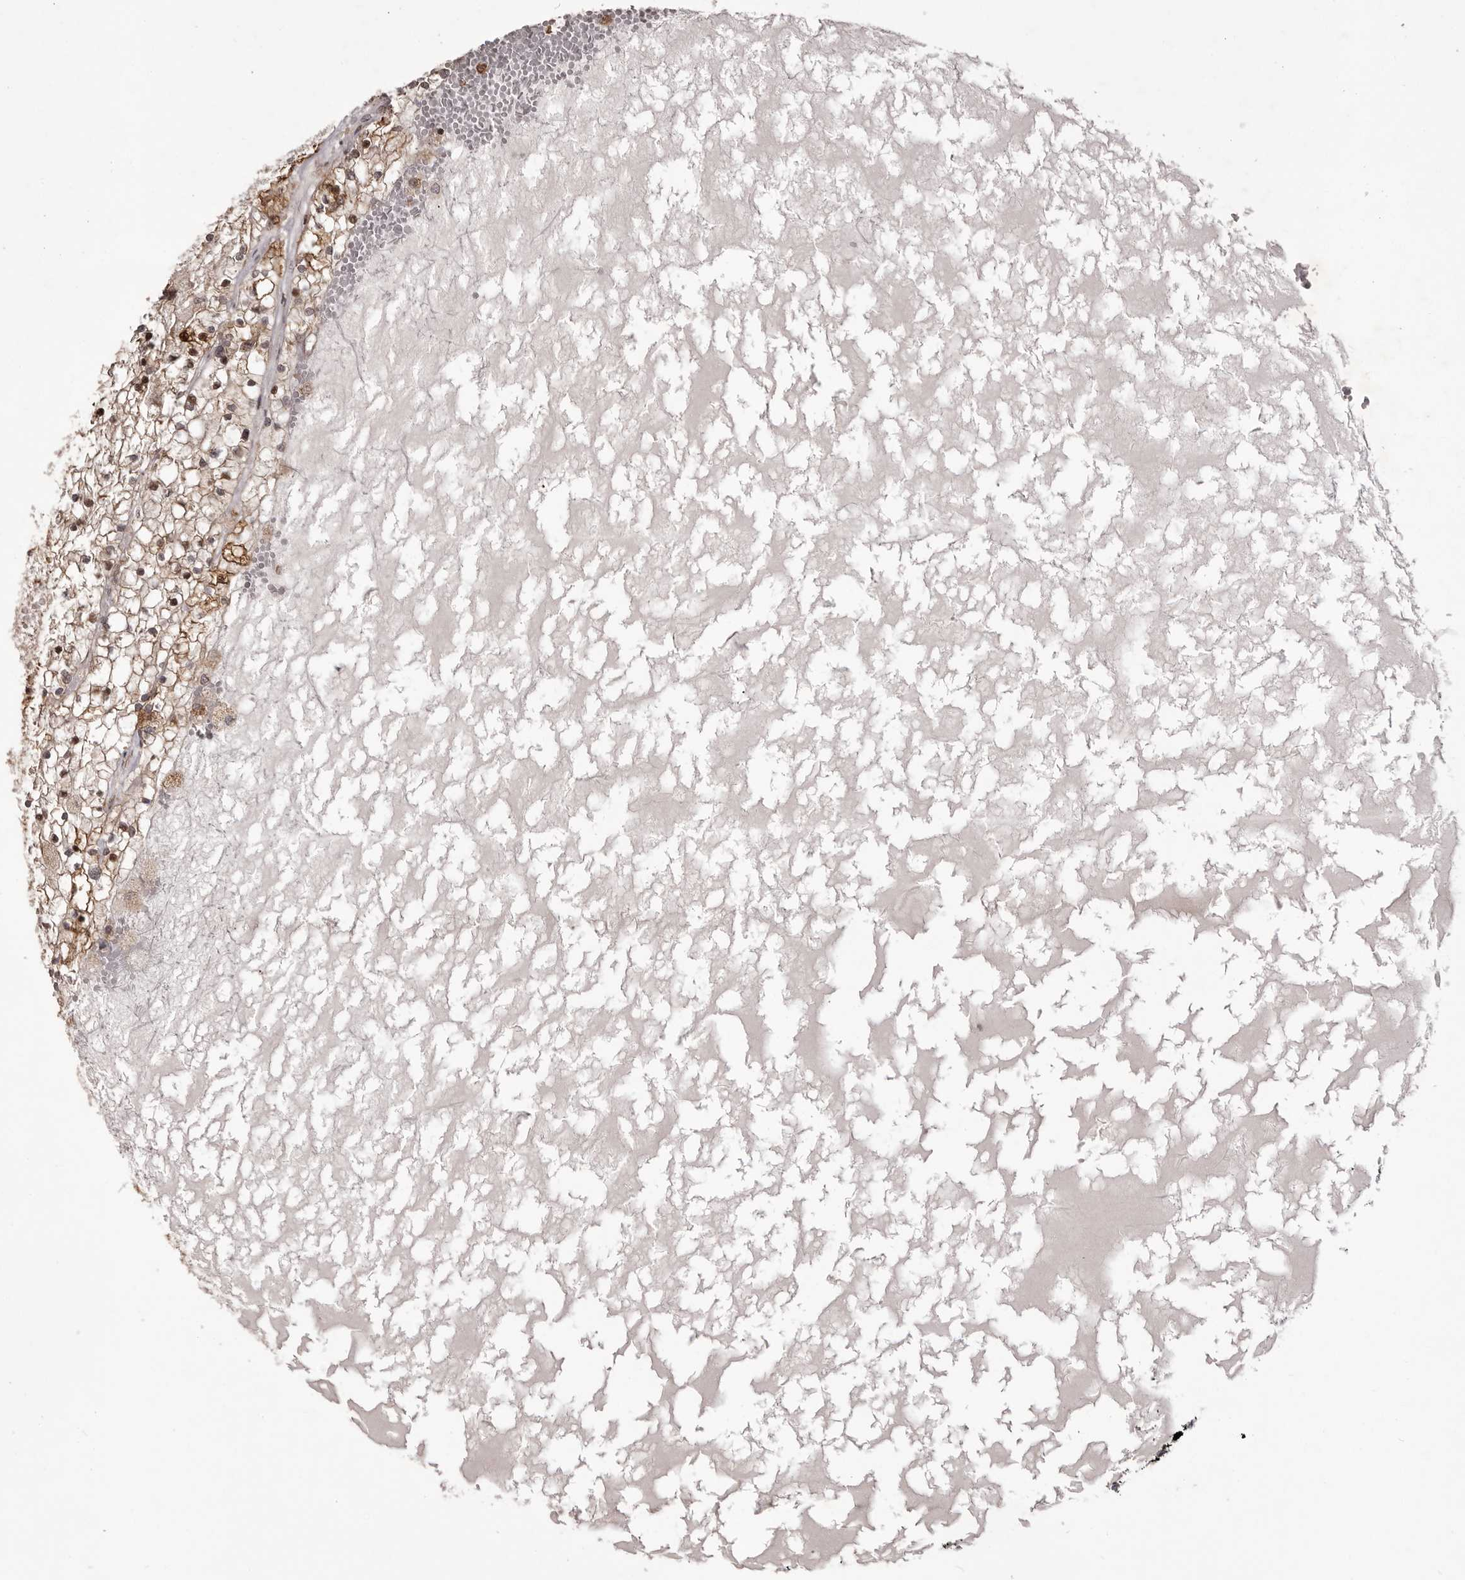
{"staining": {"intensity": "strong", "quantity": ">75%", "location": "cytoplasmic/membranous"}, "tissue": "renal cancer", "cell_type": "Tumor cells", "image_type": "cancer", "snomed": [{"axis": "morphology", "description": "Normal tissue, NOS"}, {"axis": "morphology", "description": "Adenocarcinoma, NOS"}, {"axis": "topography", "description": "Kidney"}], "caption": "This is an image of immunohistochemistry (IHC) staining of renal cancer (adenocarcinoma), which shows strong positivity in the cytoplasmic/membranous of tumor cells.", "gene": "GFOD1", "patient": {"sex": "male", "age": 68}}